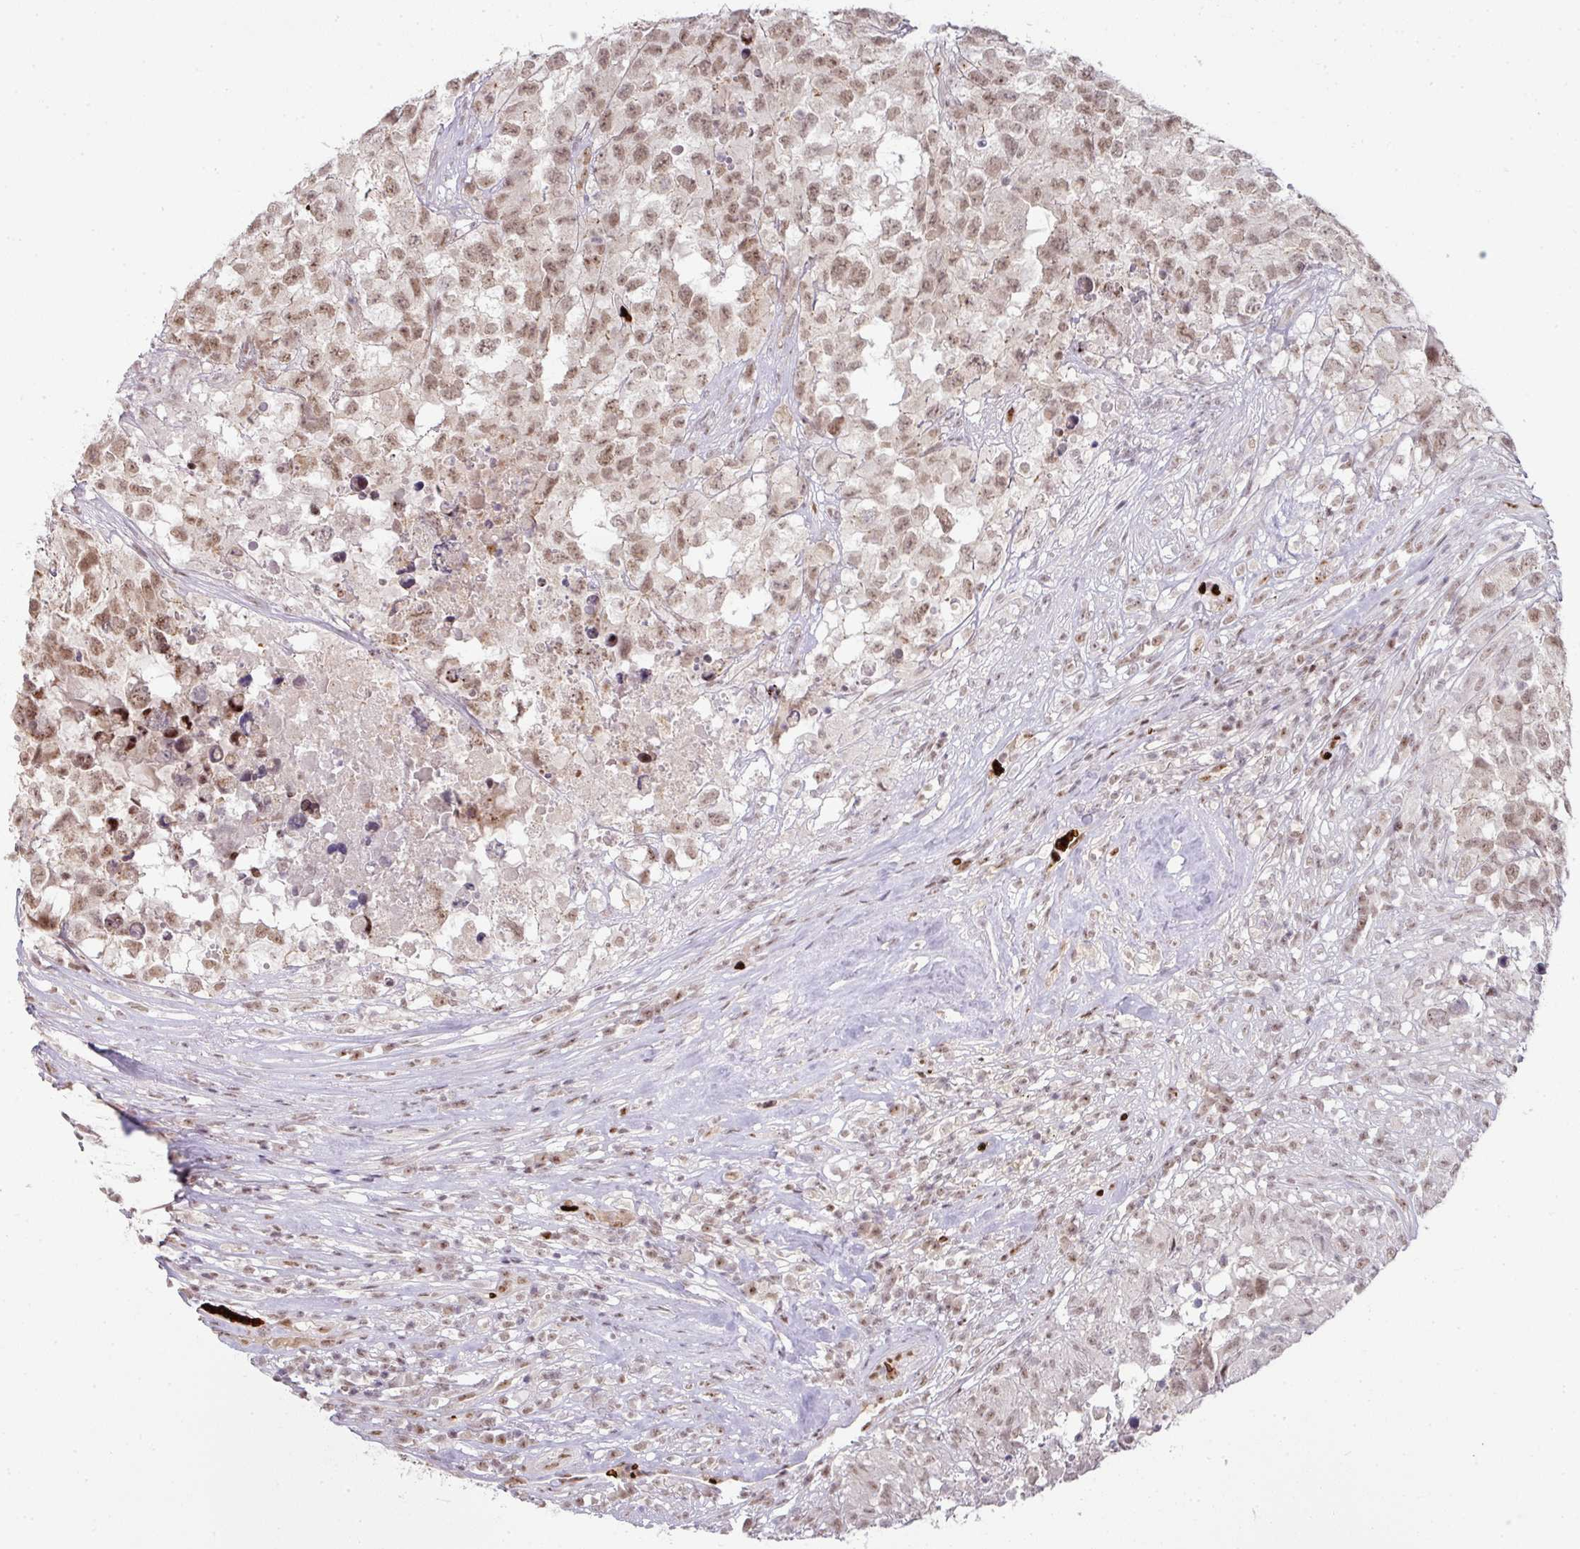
{"staining": {"intensity": "moderate", "quantity": ">75%", "location": "nuclear"}, "tissue": "testis cancer", "cell_type": "Tumor cells", "image_type": "cancer", "snomed": [{"axis": "morphology", "description": "Carcinoma, Embryonal, NOS"}, {"axis": "topography", "description": "Testis"}], "caption": "Tumor cells exhibit moderate nuclear positivity in approximately >75% of cells in testis cancer (embryonal carcinoma). Immunohistochemistry (ihc) stains the protein of interest in brown and the nuclei are stained blue.", "gene": "NEIL1", "patient": {"sex": "male", "age": 83}}